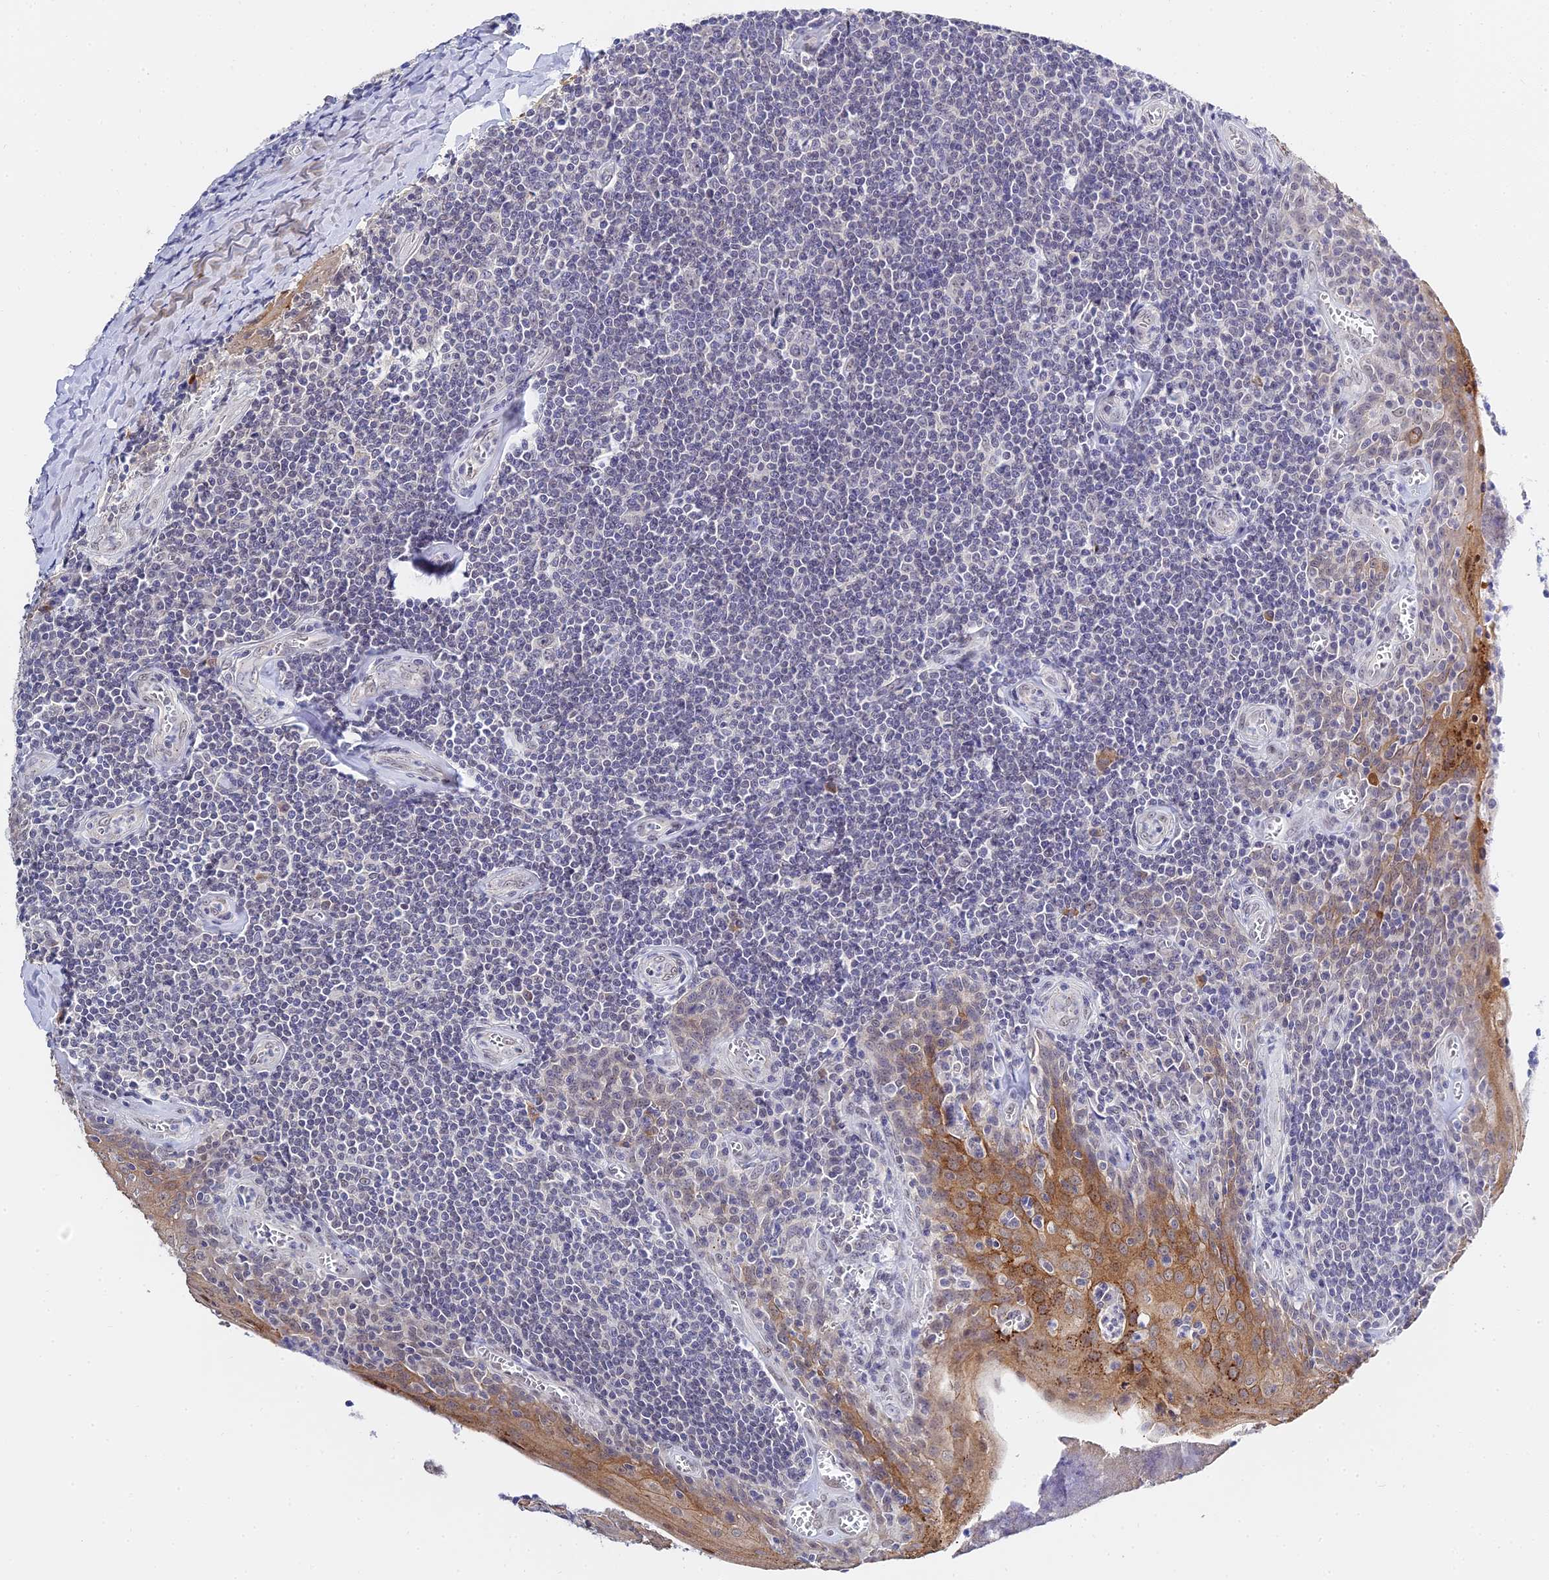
{"staining": {"intensity": "negative", "quantity": "none", "location": "none"}, "tissue": "tonsil", "cell_type": "Germinal center cells", "image_type": "normal", "snomed": [{"axis": "morphology", "description": "Normal tissue, NOS"}, {"axis": "topography", "description": "Tonsil"}], "caption": "Photomicrograph shows no protein positivity in germinal center cells of unremarkable tonsil.", "gene": "HOXB1", "patient": {"sex": "male", "age": 27}}